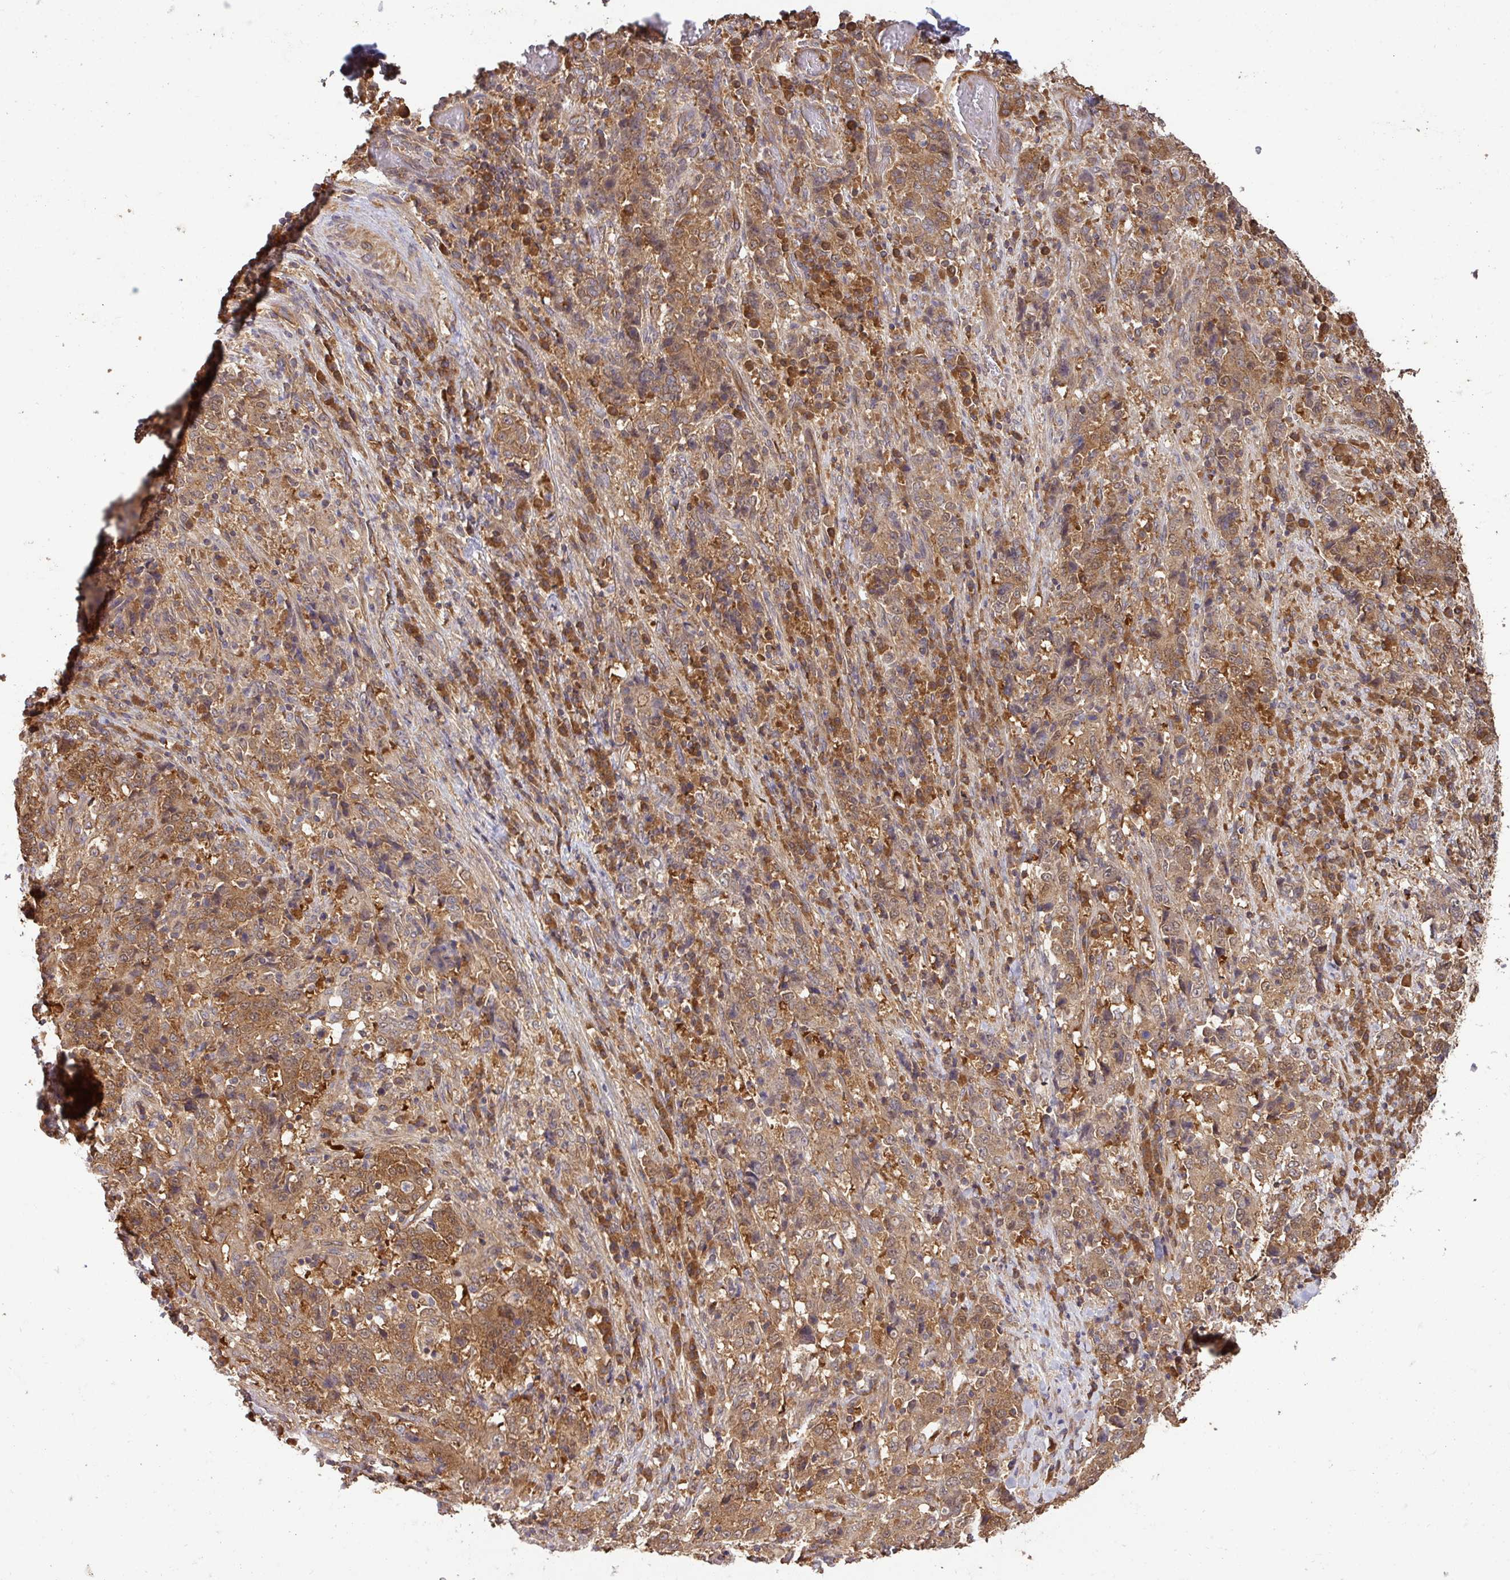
{"staining": {"intensity": "moderate", "quantity": ">75%", "location": "cytoplasmic/membranous,nuclear"}, "tissue": "stomach cancer", "cell_type": "Tumor cells", "image_type": "cancer", "snomed": [{"axis": "morphology", "description": "Normal tissue, NOS"}, {"axis": "morphology", "description": "Adenocarcinoma, NOS"}, {"axis": "topography", "description": "Stomach, upper"}, {"axis": "topography", "description": "Stomach"}], "caption": "A medium amount of moderate cytoplasmic/membranous and nuclear staining is identified in about >75% of tumor cells in adenocarcinoma (stomach) tissue.", "gene": "GSPT1", "patient": {"sex": "male", "age": 59}}